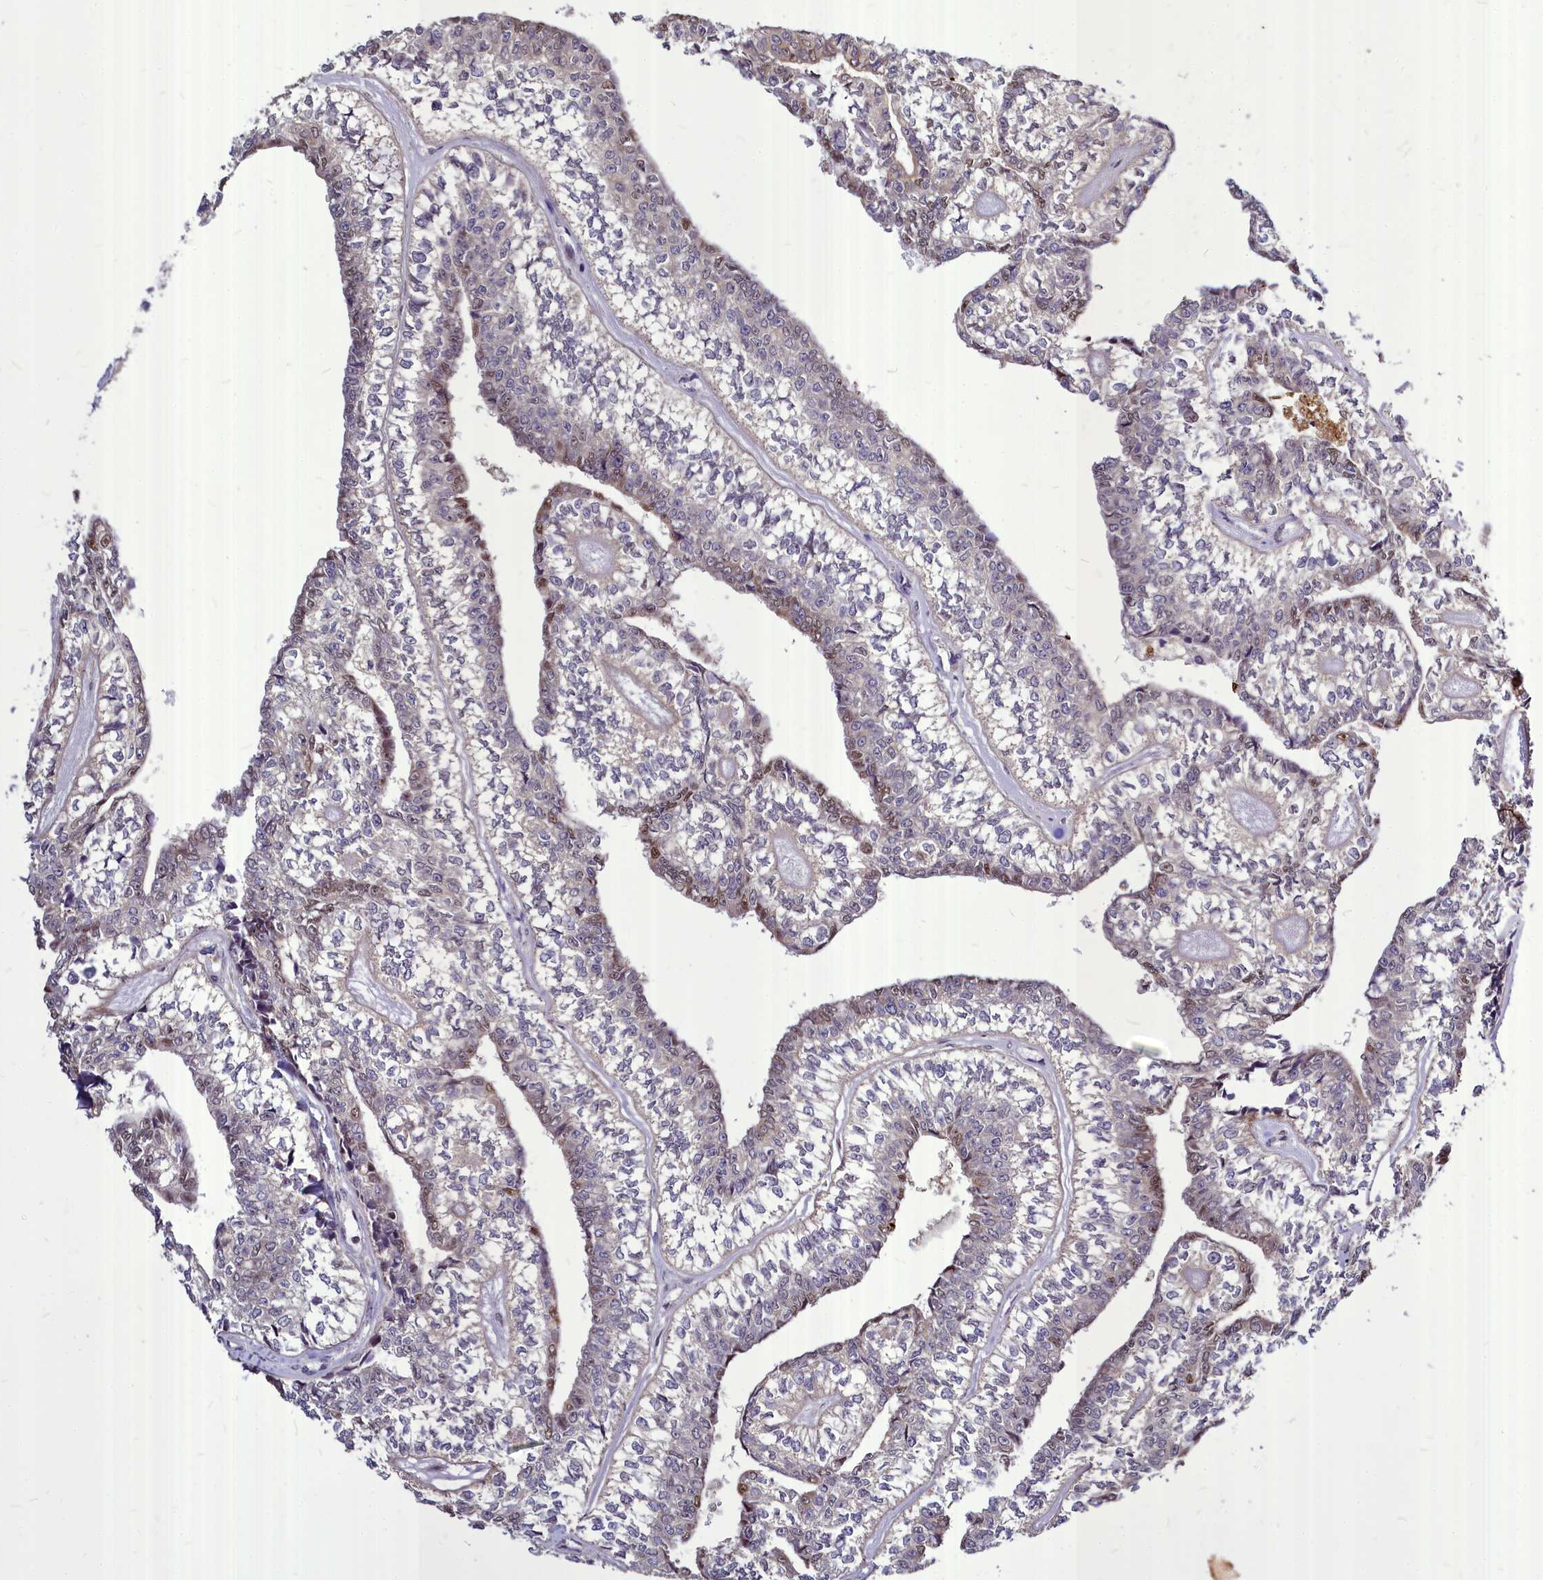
{"staining": {"intensity": "weak", "quantity": "25%-75%", "location": "nuclear"}, "tissue": "head and neck cancer", "cell_type": "Tumor cells", "image_type": "cancer", "snomed": [{"axis": "morphology", "description": "Adenocarcinoma, NOS"}, {"axis": "topography", "description": "Head-Neck"}], "caption": "Approximately 25%-75% of tumor cells in head and neck adenocarcinoma exhibit weak nuclear protein expression as visualized by brown immunohistochemical staining.", "gene": "MAML2", "patient": {"sex": "female", "age": 73}}